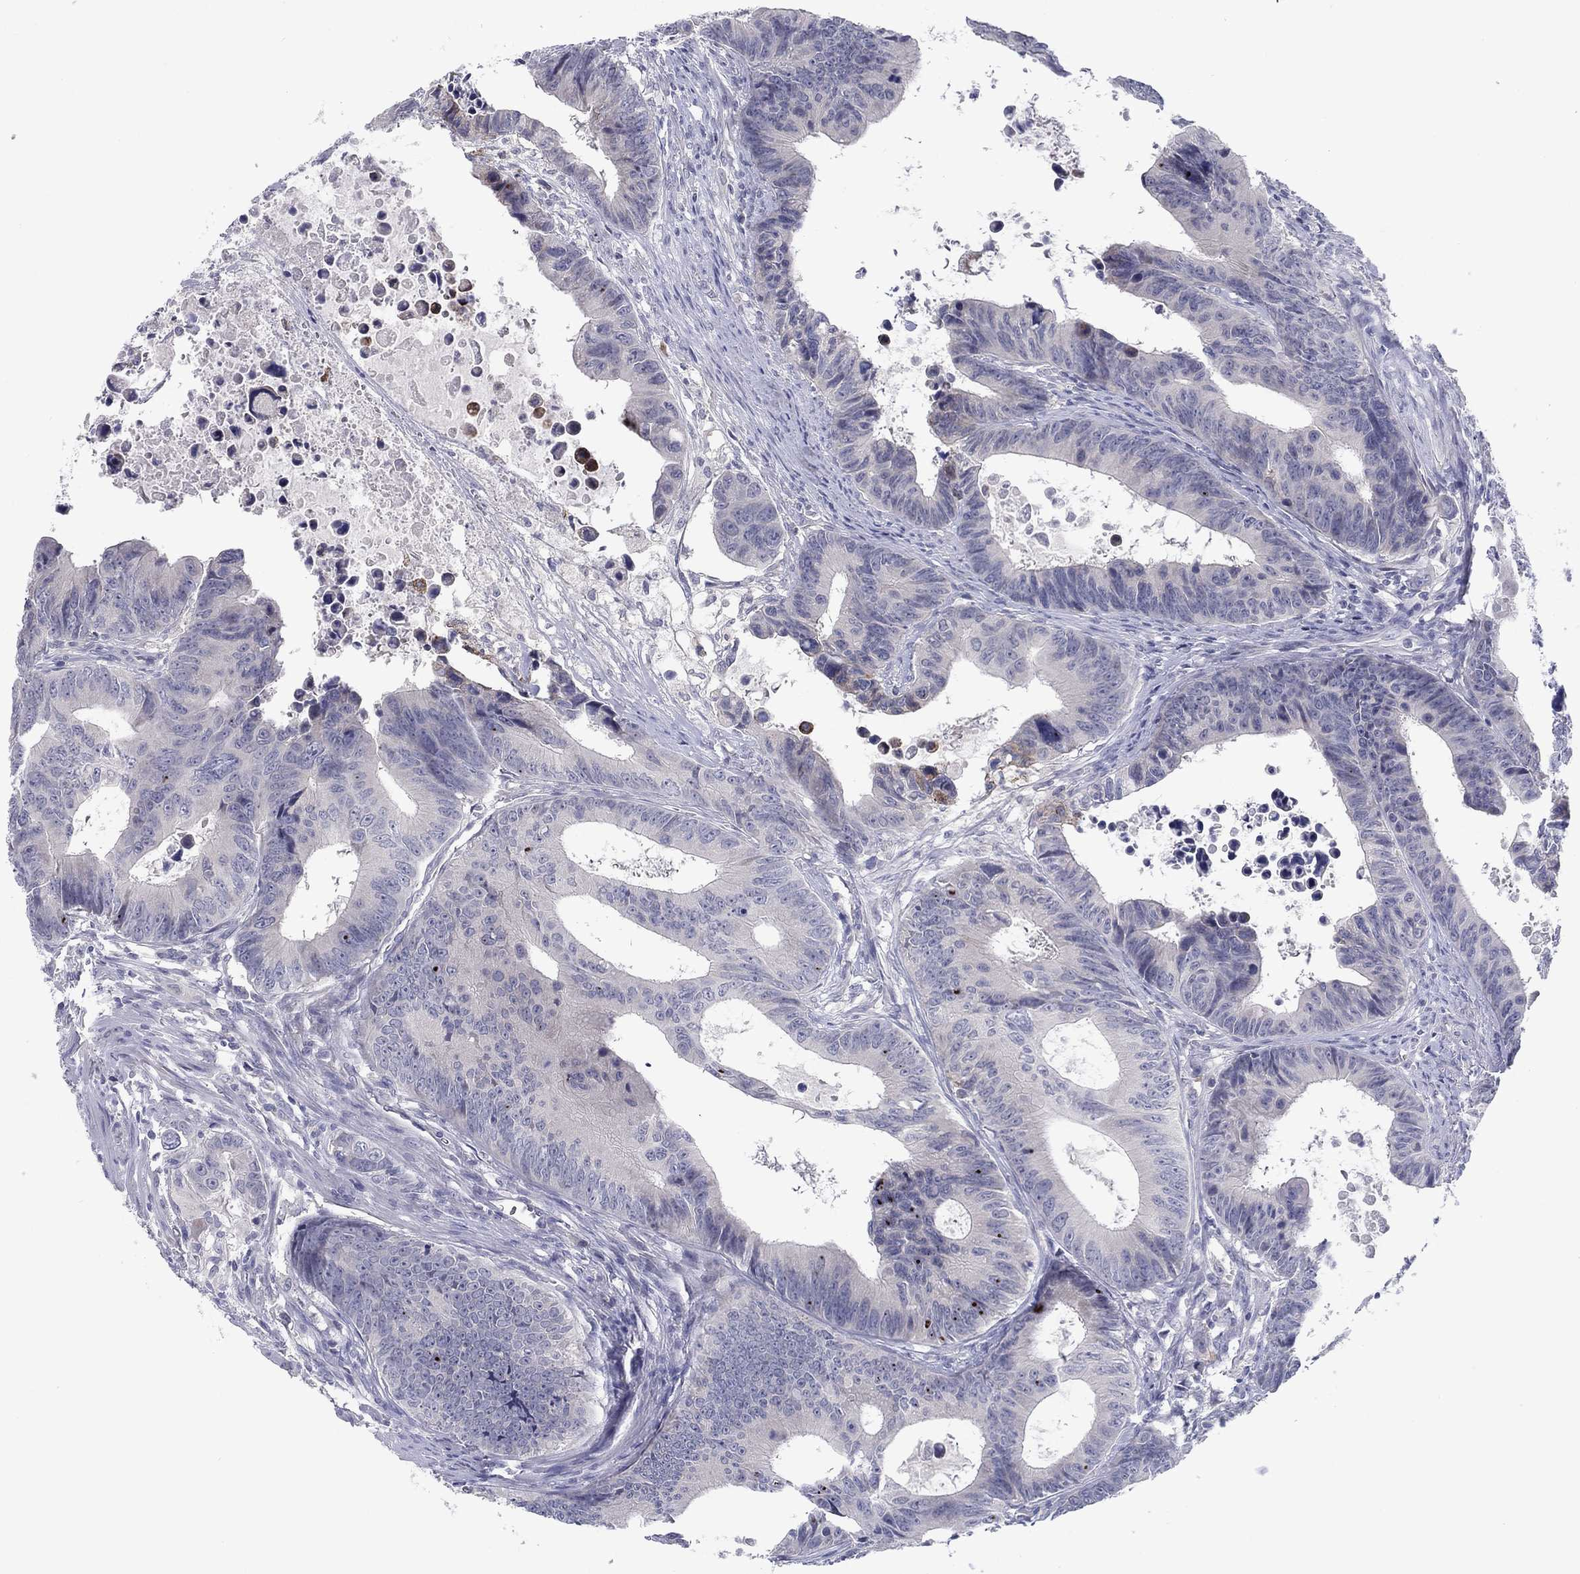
{"staining": {"intensity": "negative", "quantity": "none", "location": "none"}, "tissue": "colorectal cancer", "cell_type": "Tumor cells", "image_type": "cancer", "snomed": [{"axis": "morphology", "description": "Adenocarcinoma, NOS"}, {"axis": "topography", "description": "Colon"}], "caption": "An immunohistochemistry (IHC) image of adenocarcinoma (colorectal) is shown. There is no staining in tumor cells of adenocarcinoma (colorectal).", "gene": "CACNA1A", "patient": {"sex": "female", "age": 87}}